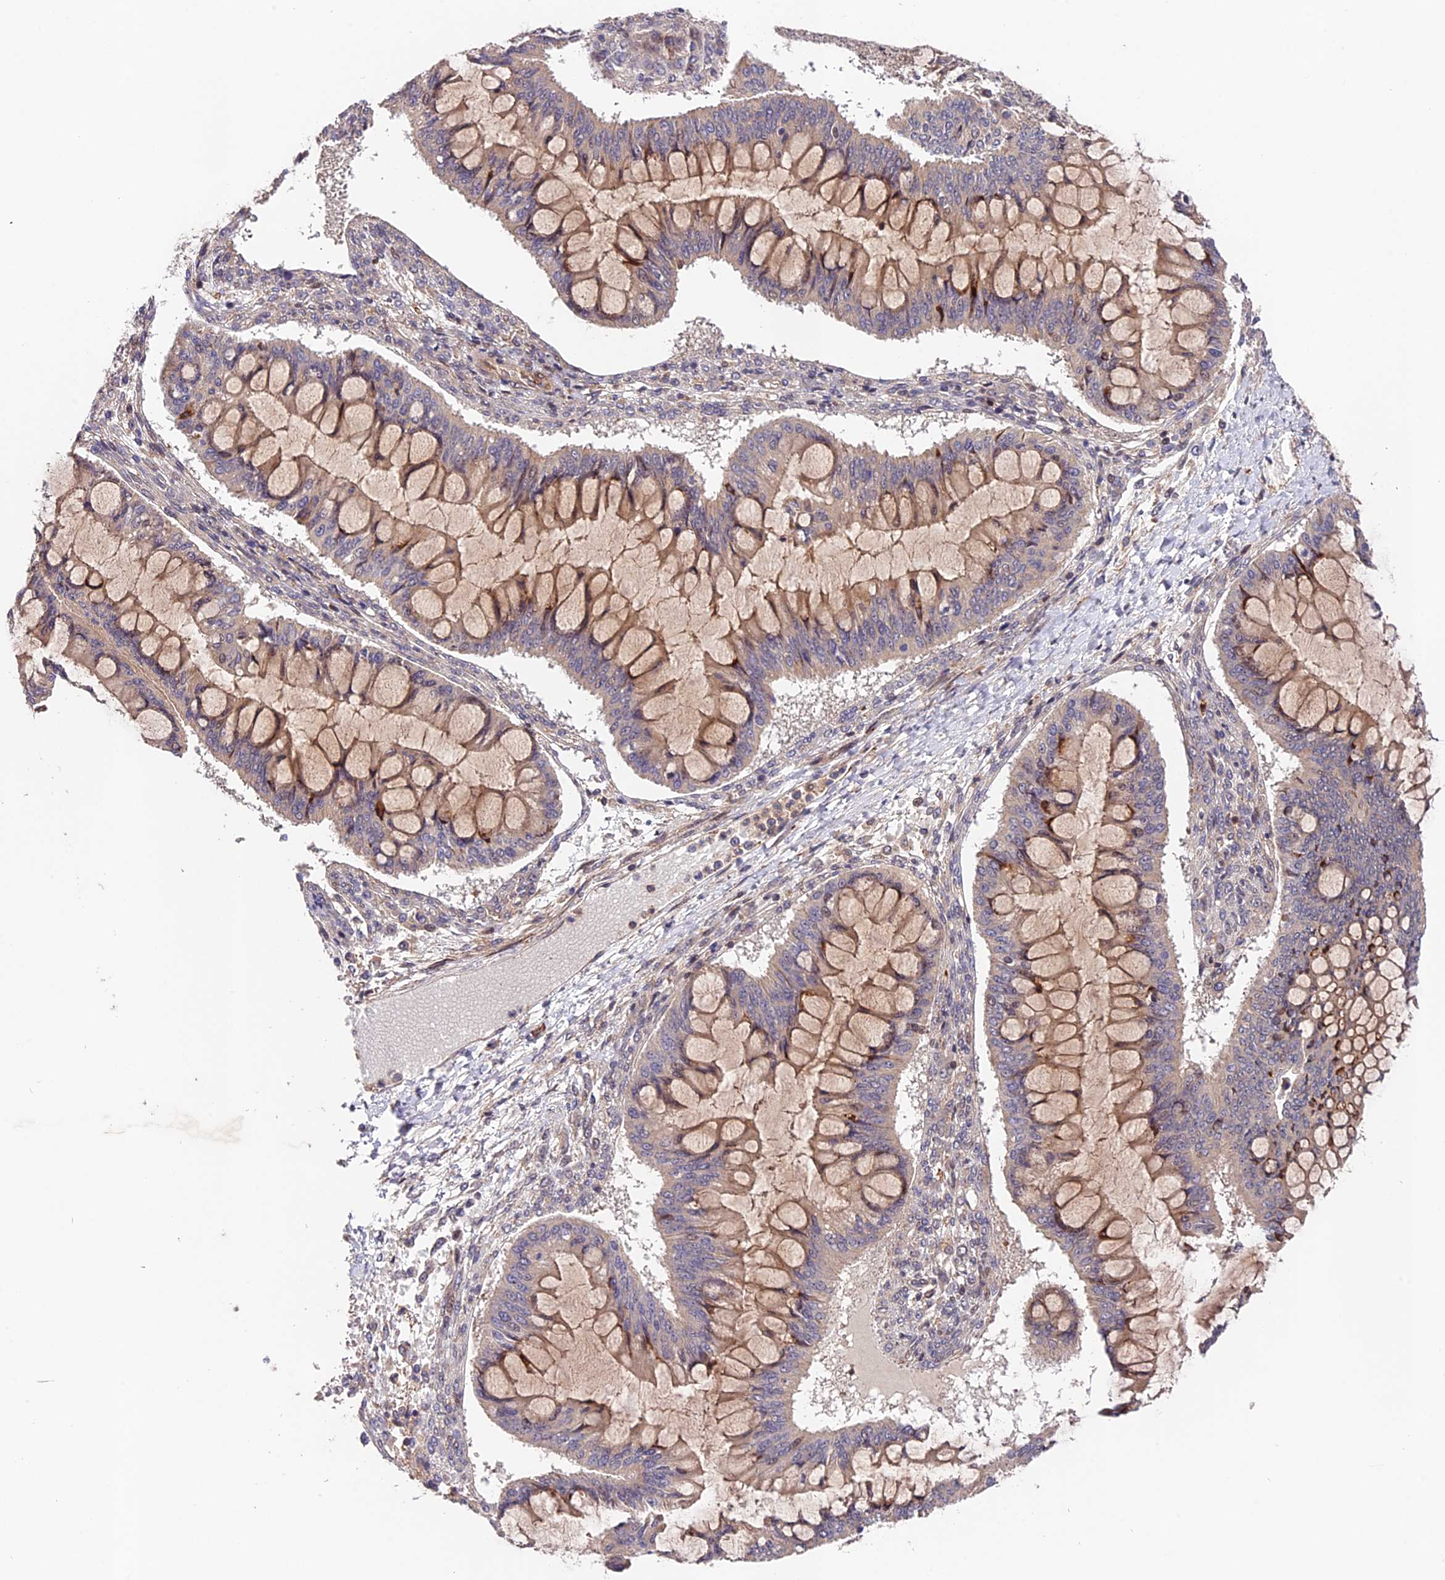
{"staining": {"intensity": "weak", "quantity": "25%-75%", "location": "cytoplasmic/membranous"}, "tissue": "ovarian cancer", "cell_type": "Tumor cells", "image_type": "cancer", "snomed": [{"axis": "morphology", "description": "Cystadenocarcinoma, mucinous, NOS"}, {"axis": "topography", "description": "Ovary"}], "caption": "Ovarian cancer stained with a brown dye displays weak cytoplasmic/membranous positive staining in about 25%-75% of tumor cells.", "gene": "CACNA1H", "patient": {"sex": "female", "age": 73}}